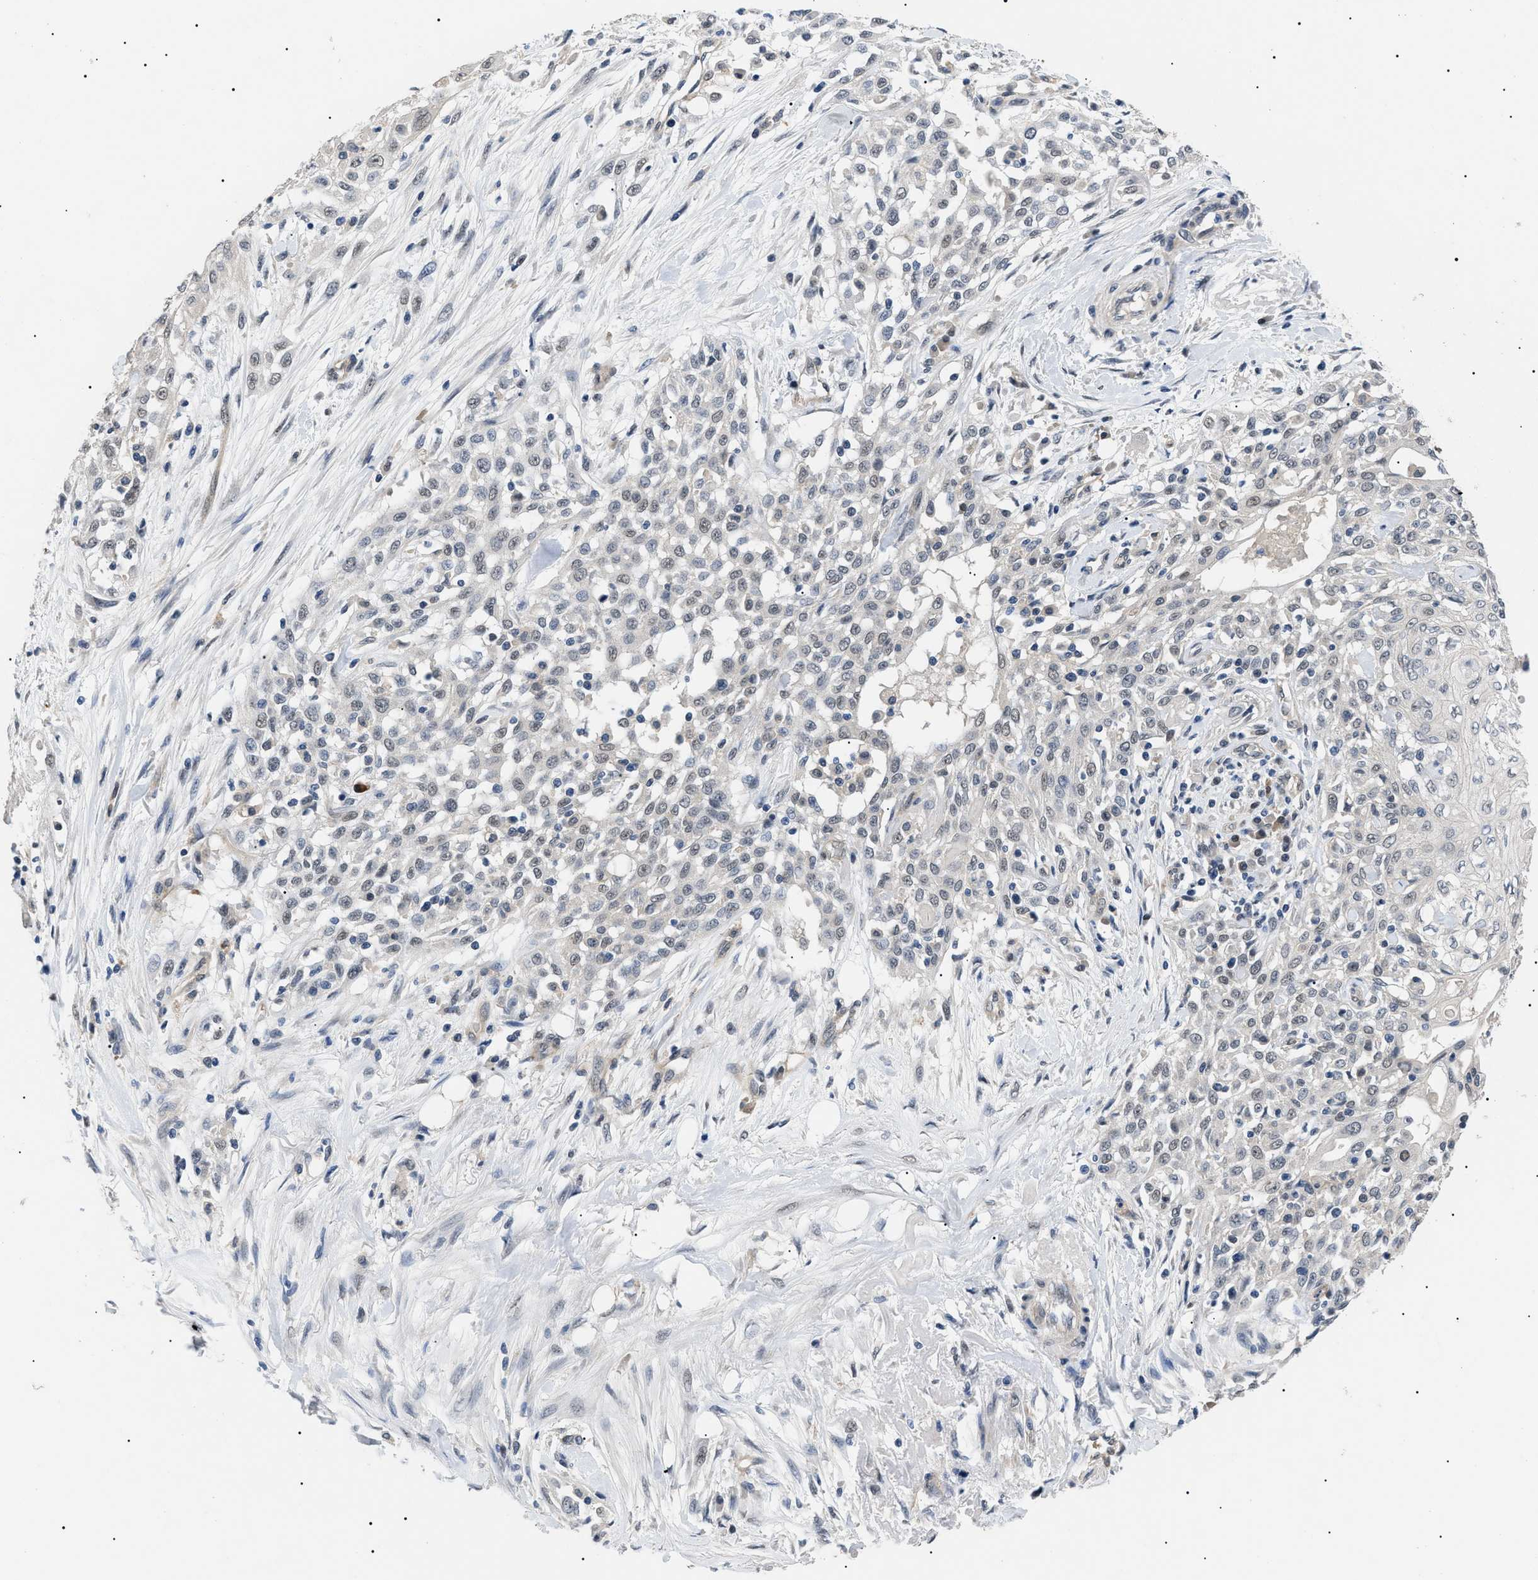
{"staining": {"intensity": "weak", "quantity": "25%-75%", "location": "nuclear"}, "tissue": "skin cancer", "cell_type": "Tumor cells", "image_type": "cancer", "snomed": [{"axis": "morphology", "description": "Squamous cell carcinoma, NOS"}, {"axis": "morphology", "description": "Squamous cell carcinoma, metastatic, NOS"}, {"axis": "topography", "description": "Skin"}, {"axis": "topography", "description": "Lymph node"}], "caption": "About 25%-75% of tumor cells in skin cancer (metastatic squamous cell carcinoma) exhibit weak nuclear protein positivity as visualized by brown immunohistochemical staining.", "gene": "CRCP", "patient": {"sex": "male", "age": 75}}